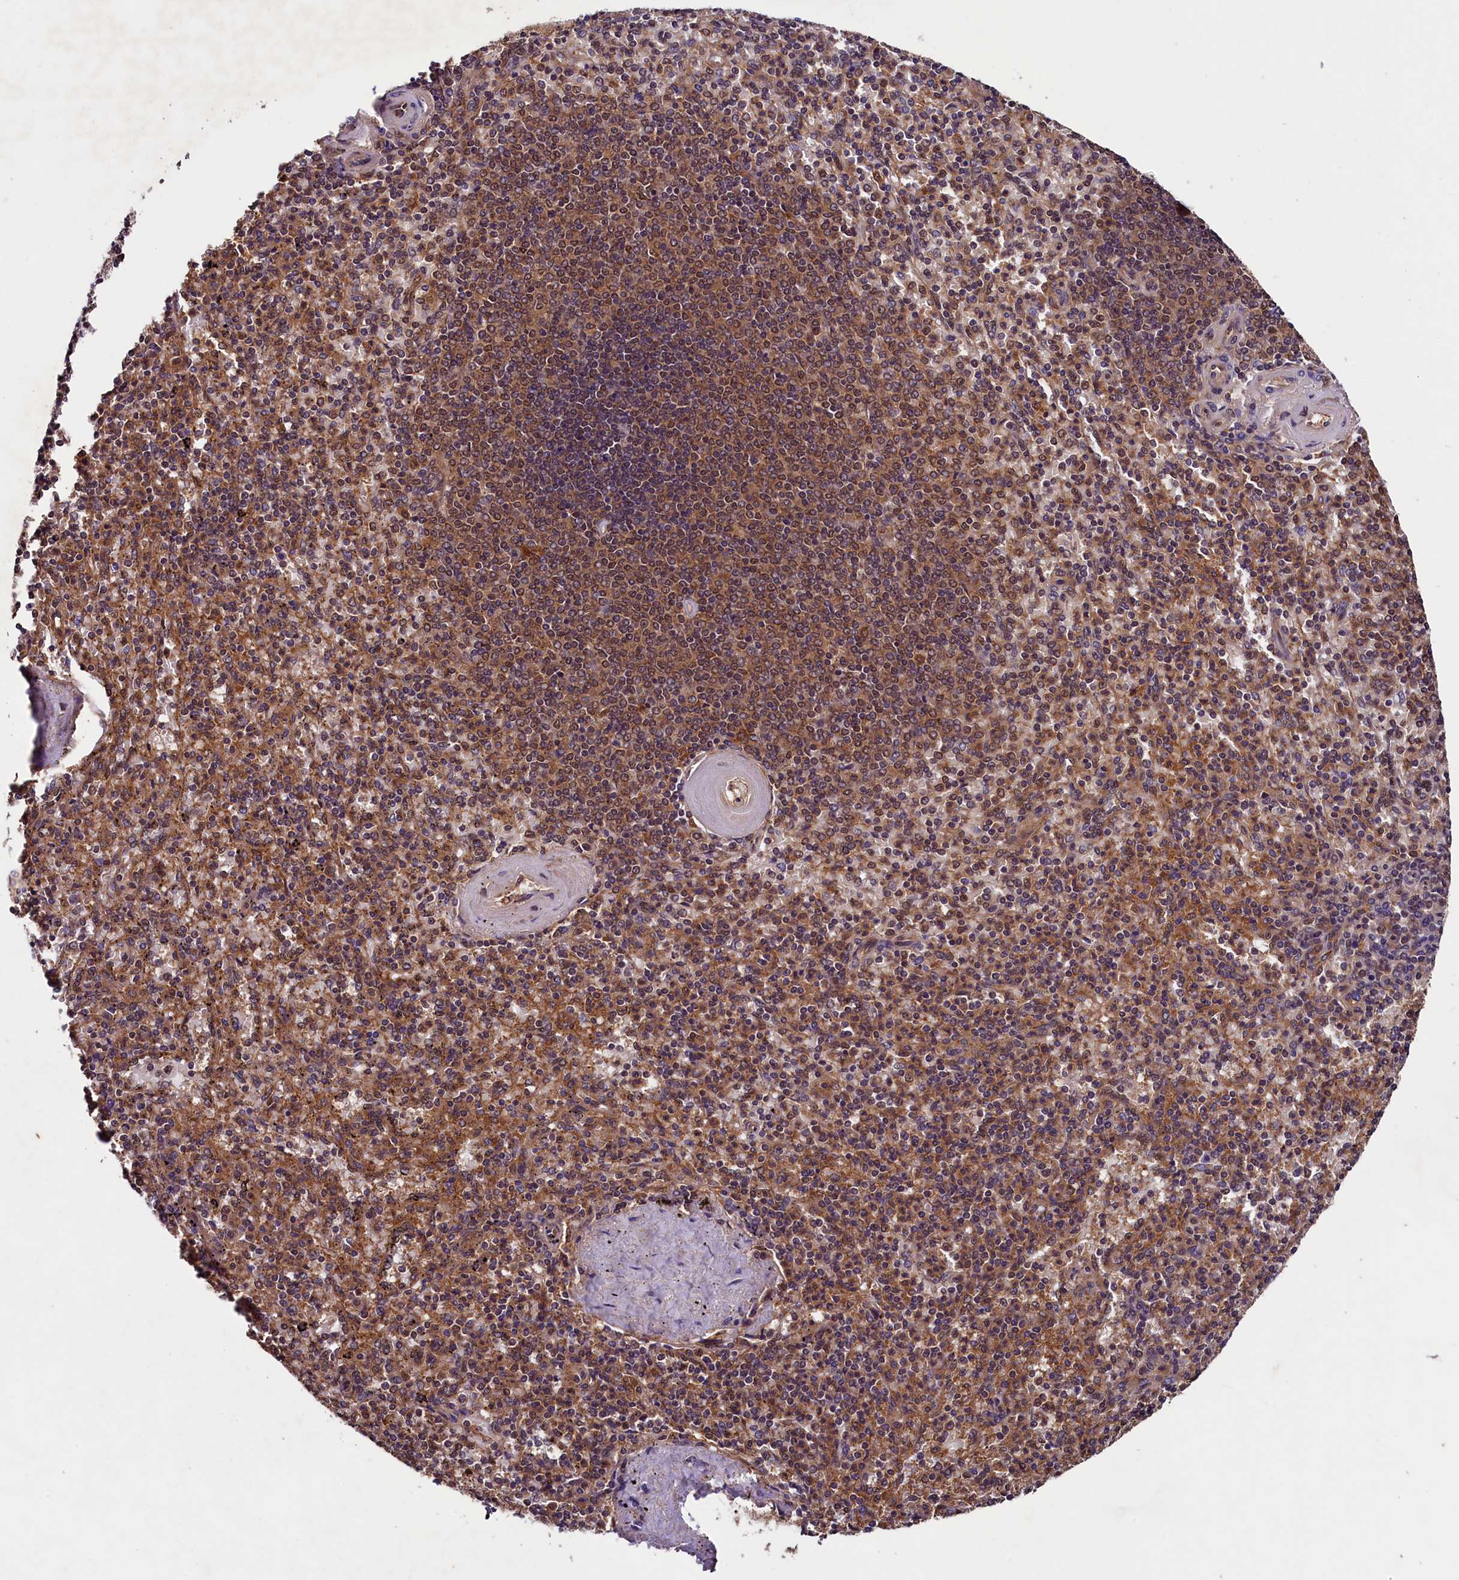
{"staining": {"intensity": "moderate", "quantity": "25%-75%", "location": "cytoplasmic/membranous"}, "tissue": "spleen", "cell_type": "Cells in red pulp", "image_type": "normal", "snomed": [{"axis": "morphology", "description": "Normal tissue, NOS"}, {"axis": "topography", "description": "Spleen"}], "caption": "A histopathology image of spleen stained for a protein displays moderate cytoplasmic/membranous brown staining in cells in red pulp. The protein is stained brown, and the nuclei are stained in blue (DAB IHC with brightfield microscopy, high magnification).", "gene": "BLTP3B", "patient": {"sex": "male", "age": 82}}